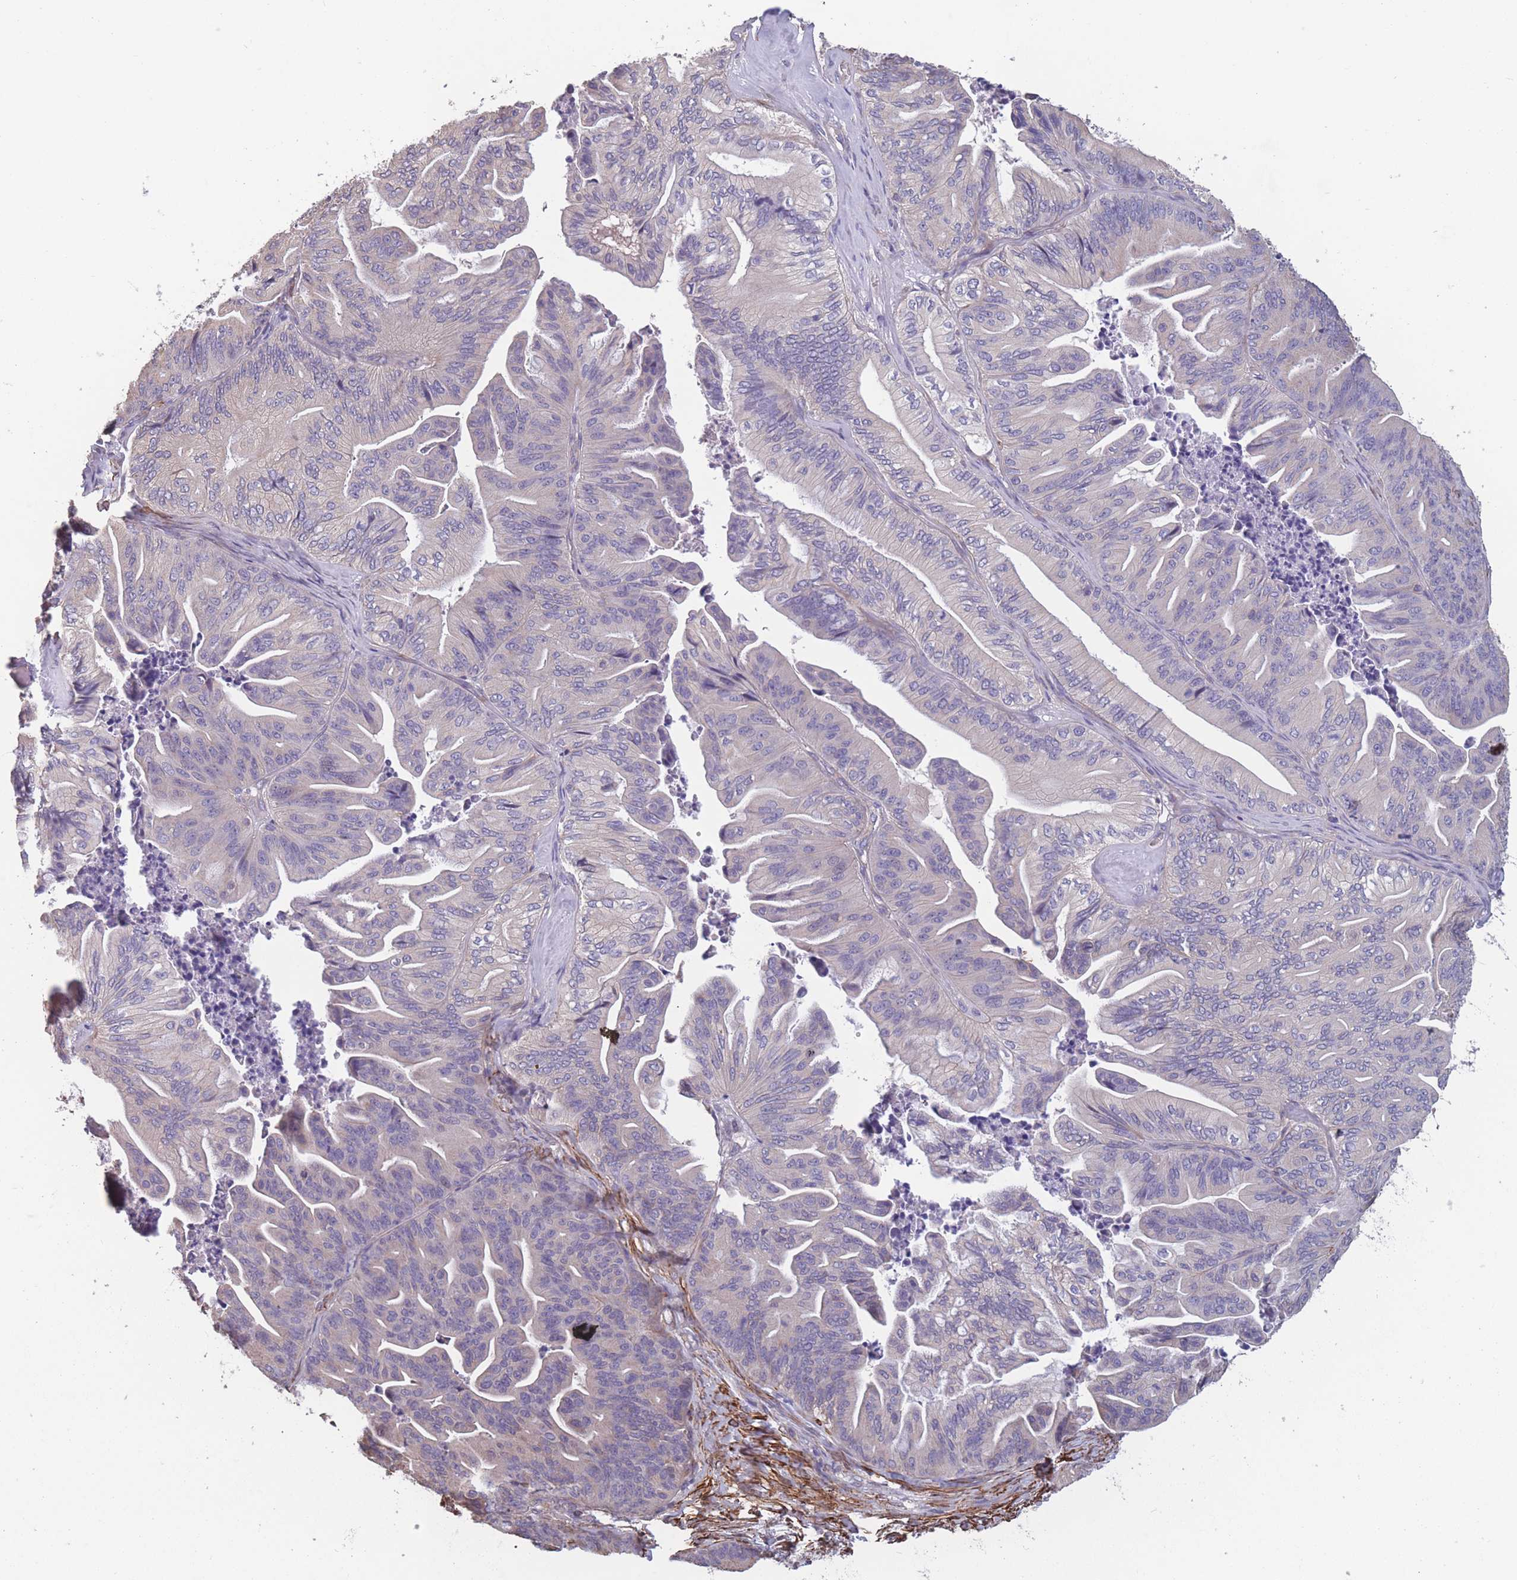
{"staining": {"intensity": "weak", "quantity": "<25%", "location": "cytoplasmic/membranous"}, "tissue": "ovarian cancer", "cell_type": "Tumor cells", "image_type": "cancer", "snomed": [{"axis": "morphology", "description": "Cystadenocarcinoma, mucinous, NOS"}, {"axis": "topography", "description": "Ovary"}], "caption": "Immunohistochemical staining of human ovarian cancer (mucinous cystadenocarcinoma) exhibits no significant staining in tumor cells.", "gene": "TOMM40L", "patient": {"sex": "female", "age": 67}}